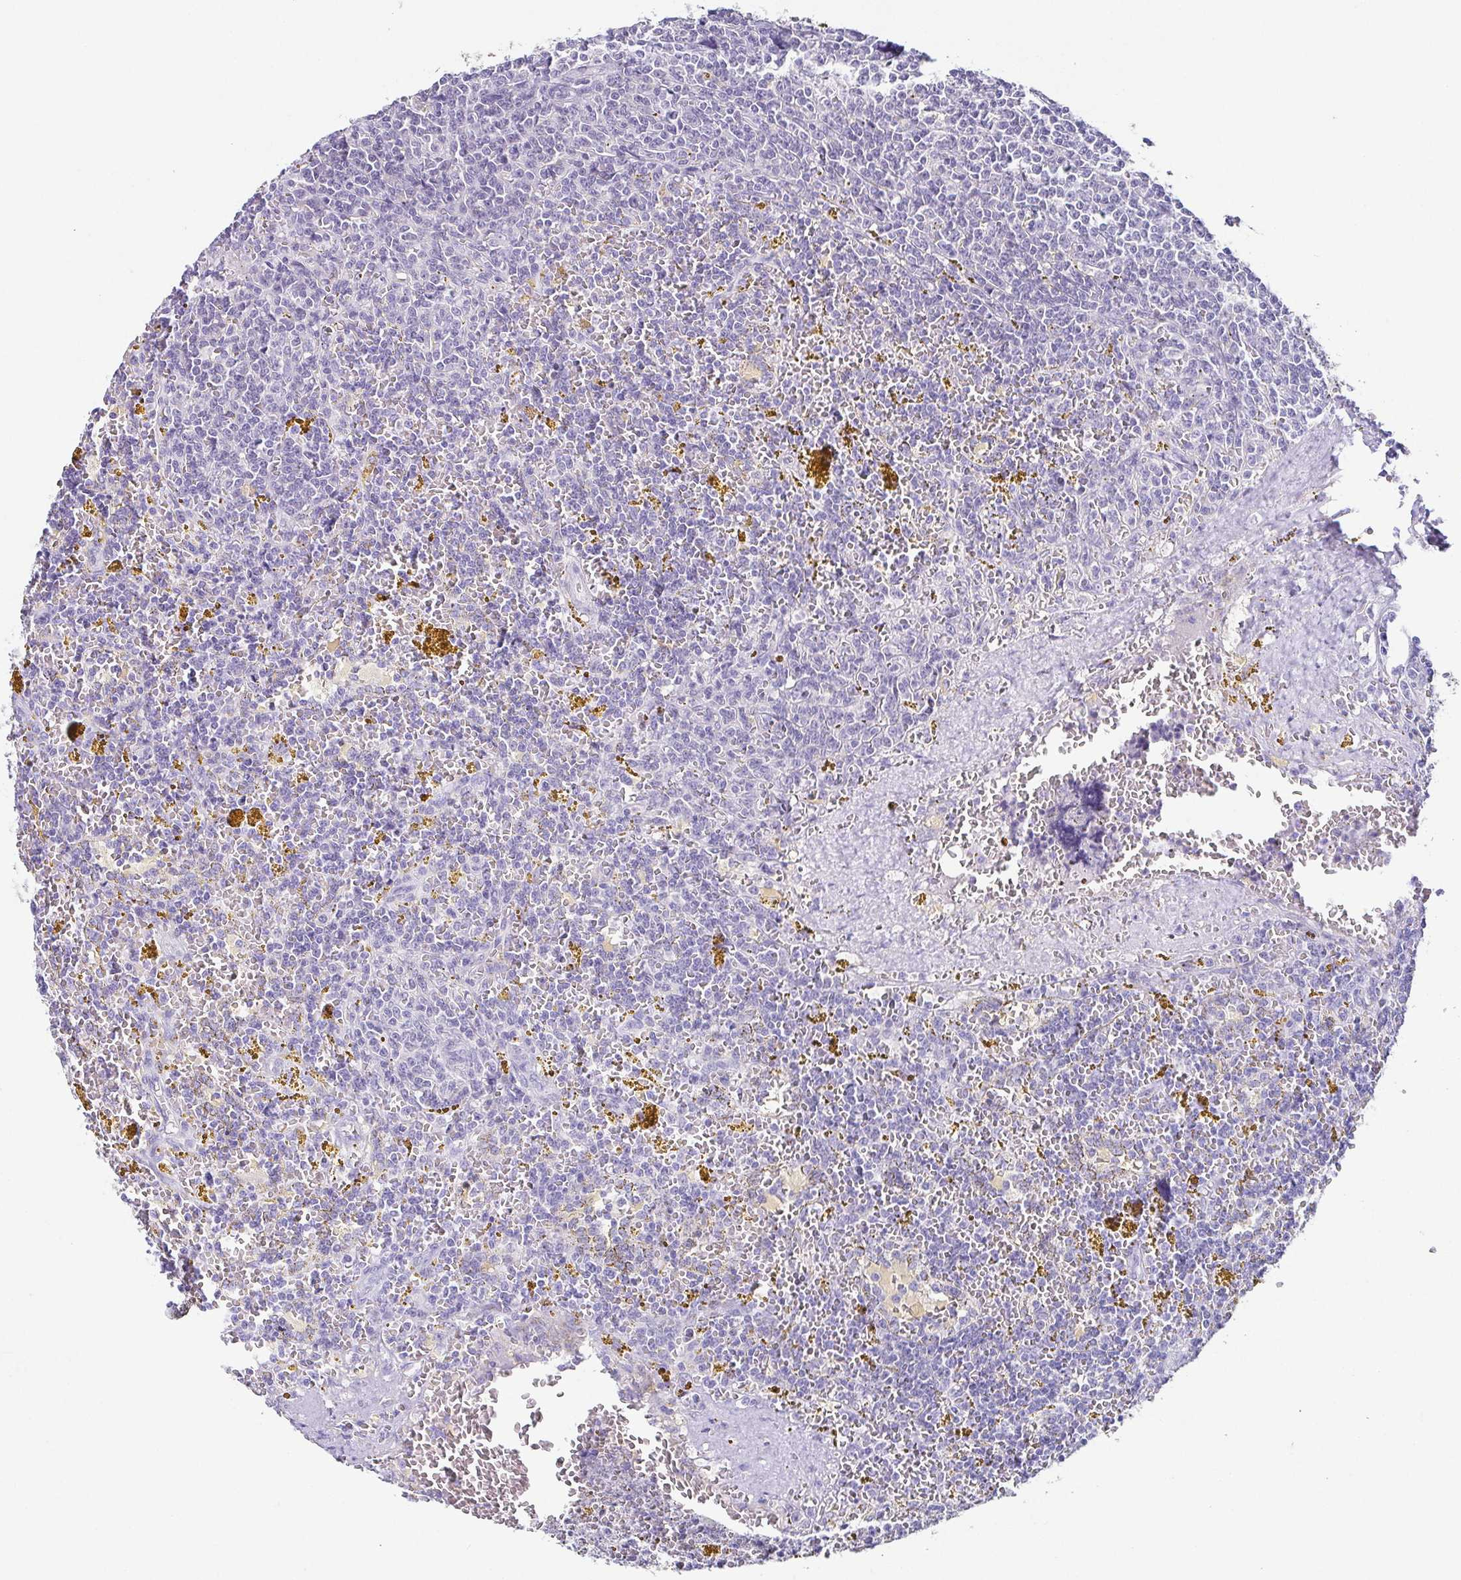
{"staining": {"intensity": "negative", "quantity": "none", "location": "none"}, "tissue": "lymphoma", "cell_type": "Tumor cells", "image_type": "cancer", "snomed": [{"axis": "morphology", "description": "Malignant lymphoma, non-Hodgkin's type, Low grade"}, {"axis": "topography", "description": "Spleen"}, {"axis": "topography", "description": "Lymph node"}], "caption": "The photomicrograph reveals no significant staining in tumor cells of malignant lymphoma, non-Hodgkin's type (low-grade). Brightfield microscopy of IHC stained with DAB (brown) and hematoxylin (blue), captured at high magnification.", "gene": "TP73", "patient": {"sex": "female", "age": 66}}